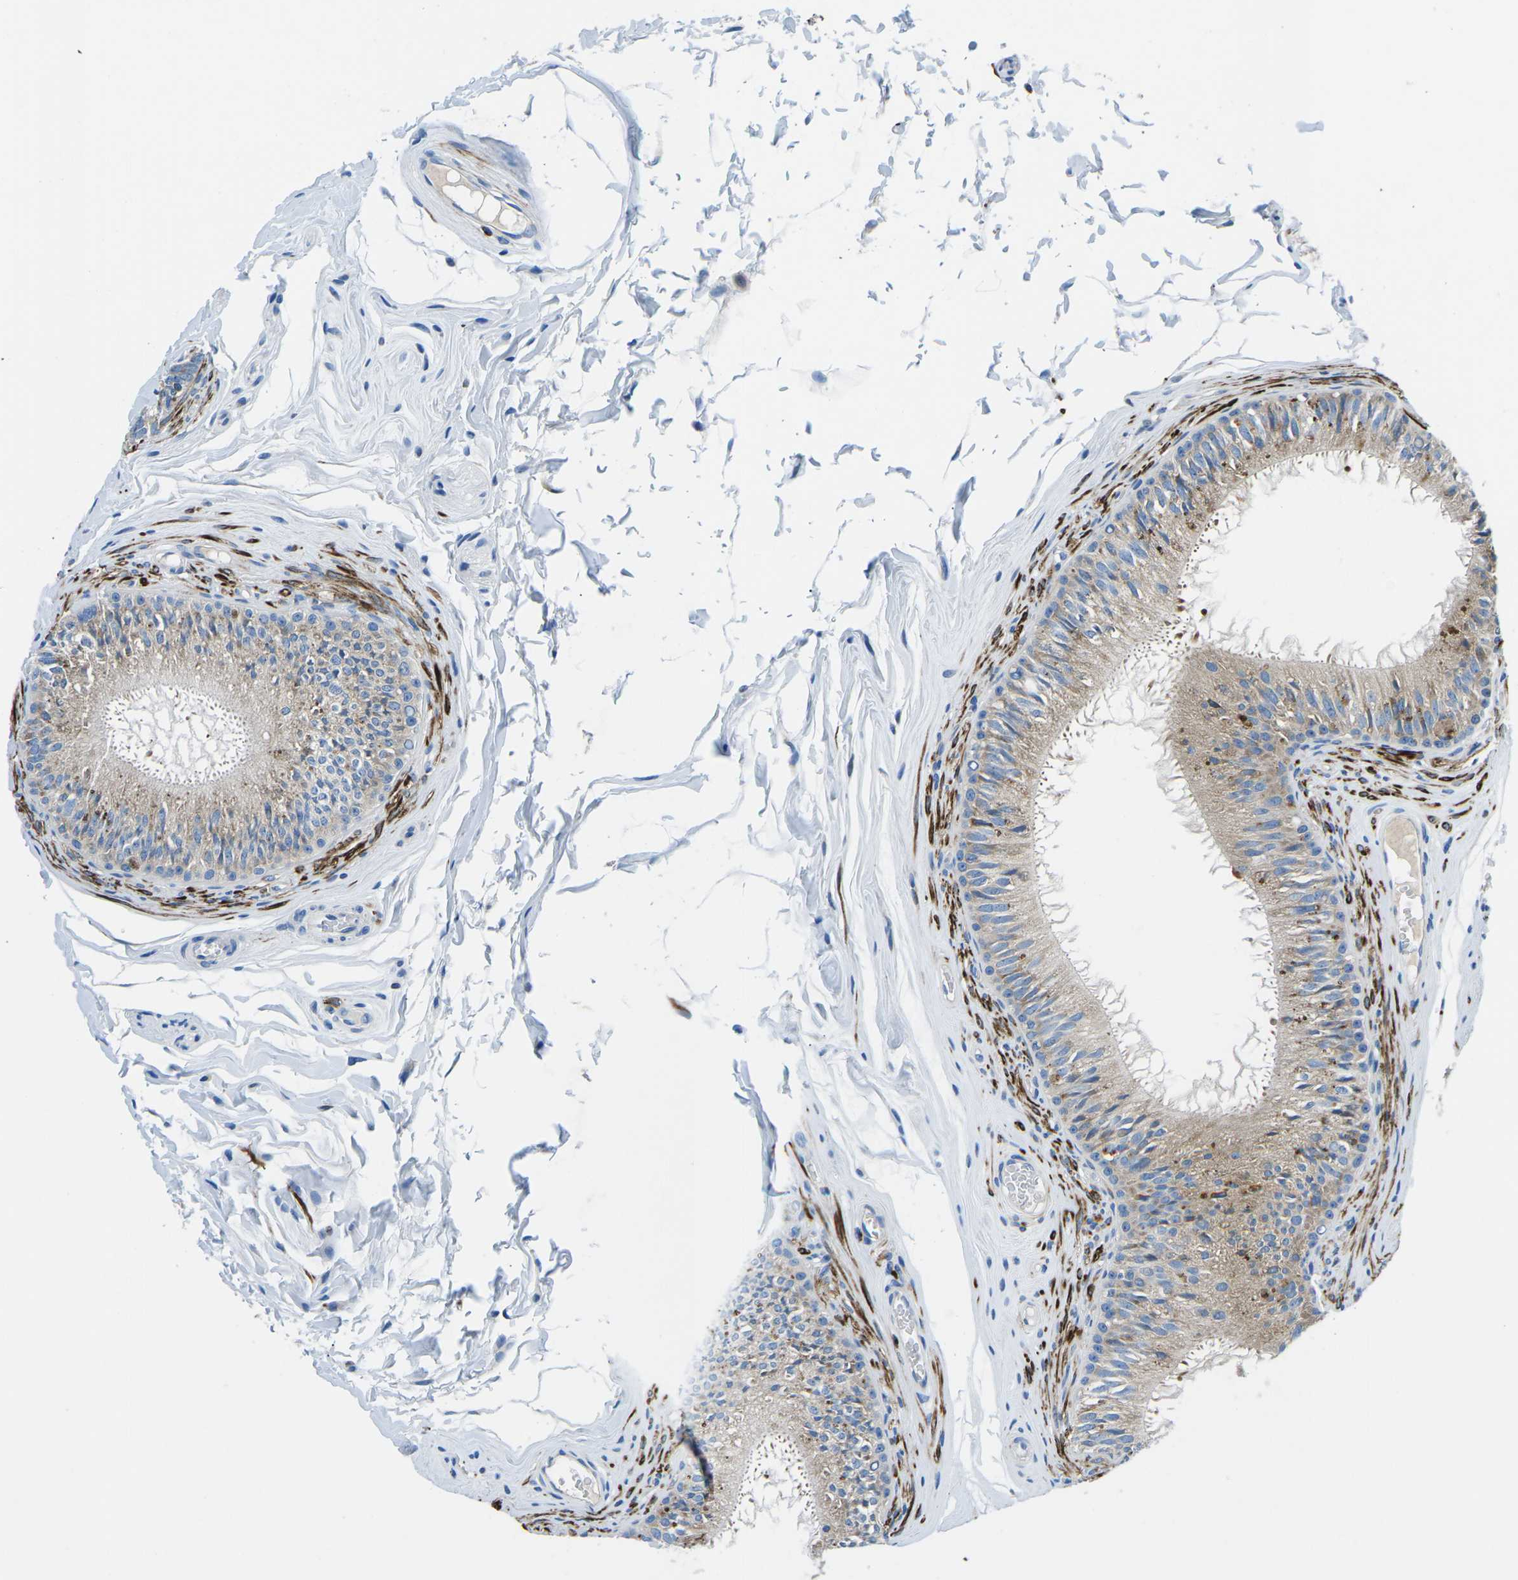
{"staining": {"intensity": "weak", "quantity": ">75%", "location": "cytoplasmic/membranous"}, "tissue": "epididymis", "cell_type": "Glandular cells", "image_type": "normal", "snomed": [{"axis": "morphology", "description": "Normal tissue, NOS"}, {"axis": "topography", "description": "Testis"}, {"axis": "topography", "description": "Epididymis"}], "caption": "Protein expression analysis of unremarkable epididymis shows weak cytoplasmic/membranous expression in about >75% of glandular cells.", "gene": "MC4R", "patient": {"sex": "male", "age": 36}}